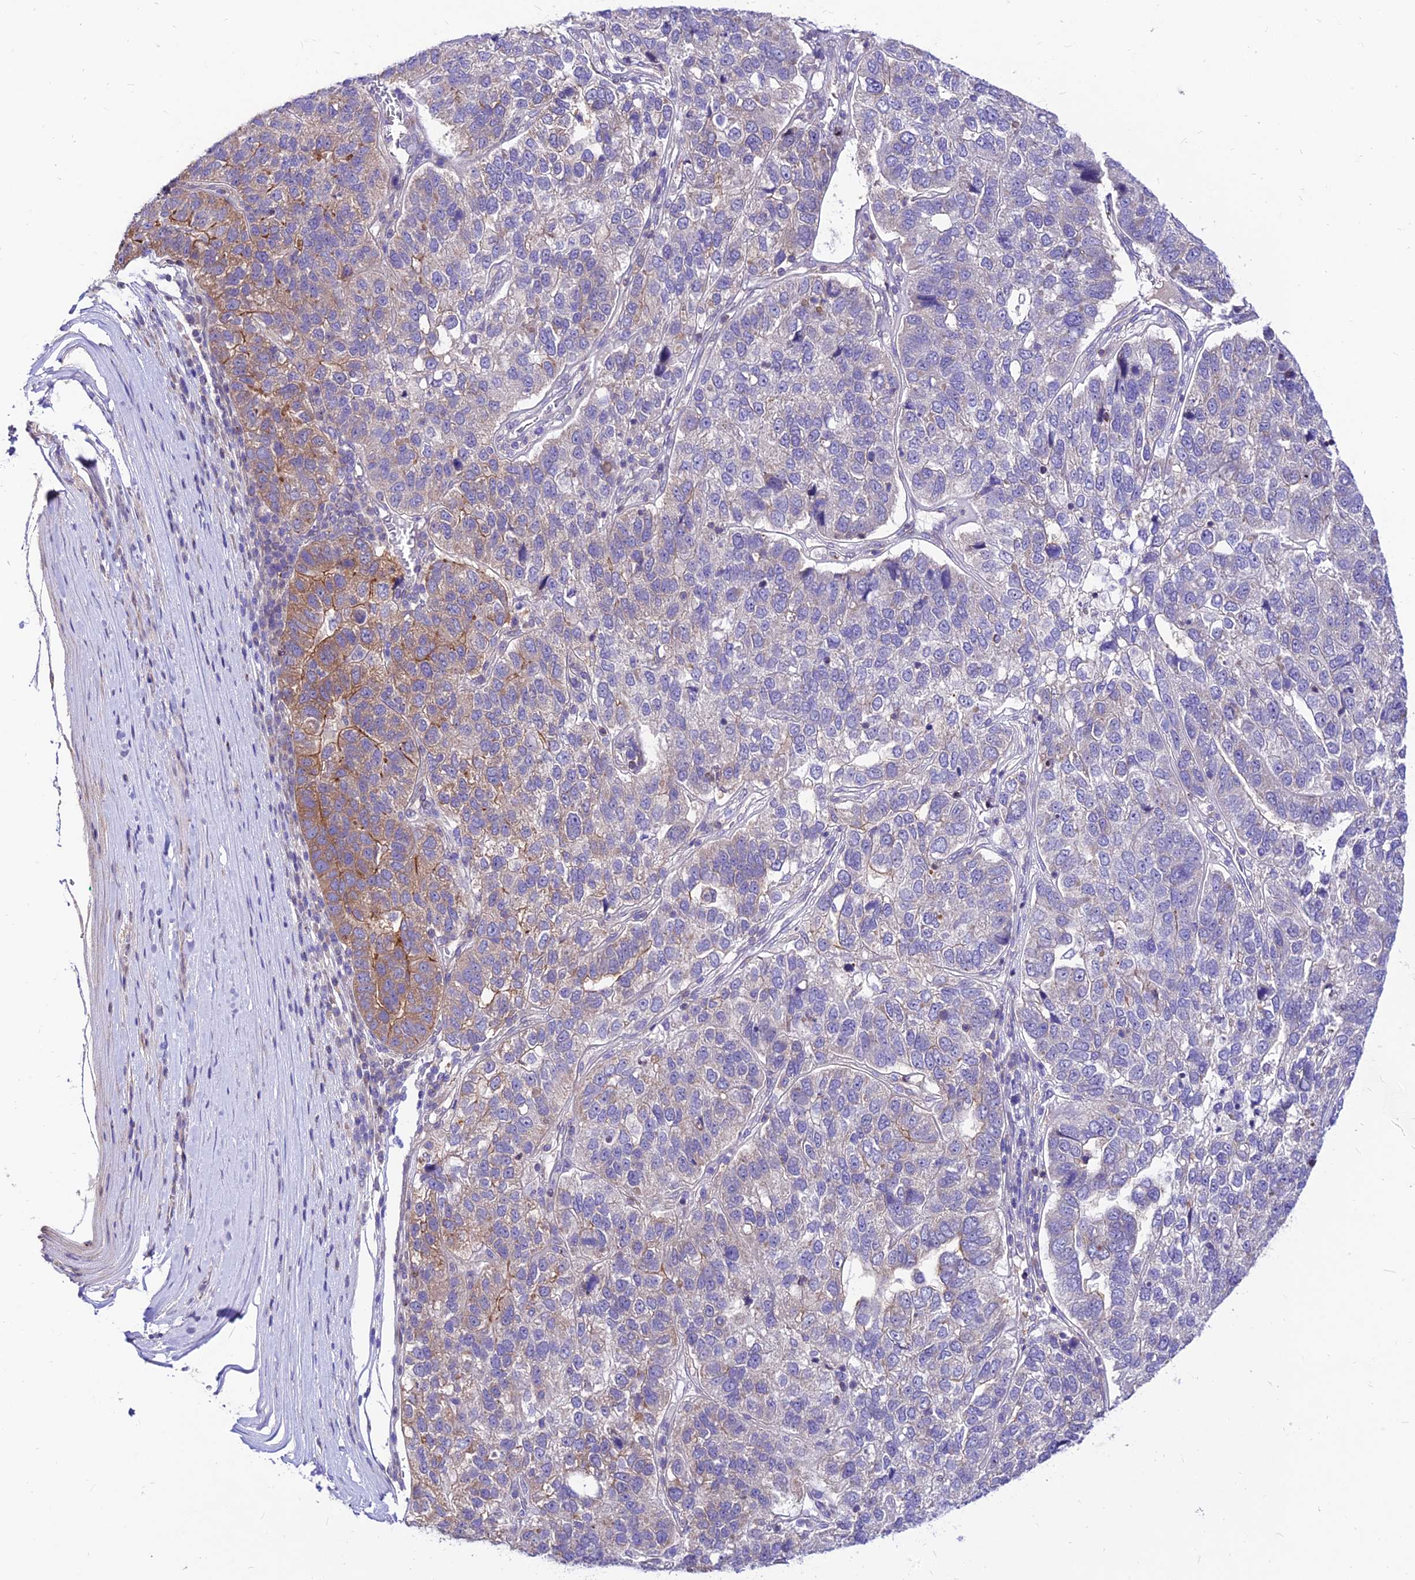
{"staining": {"intensity": "moderate", "quantity": "<25%", "location": "cytoplasmic/membranous"}, "tissue": "pancreatic cancer", "cell_type": "Tumor cells", "image_type": "cancer", "snomed": [{"axis": "morphology", "description": "Adenocarcinoma, NOS"}, {"axis": "topography", "description": "Pancreas"}], "caption": "Moderate cytoplasmic/membranous protein positivity is seen in approximately <25% of tumor cells in pancreatic adenocarcinoma.", "gene": "C6orf132", "patient": {"sex": "female", "age": 61}}